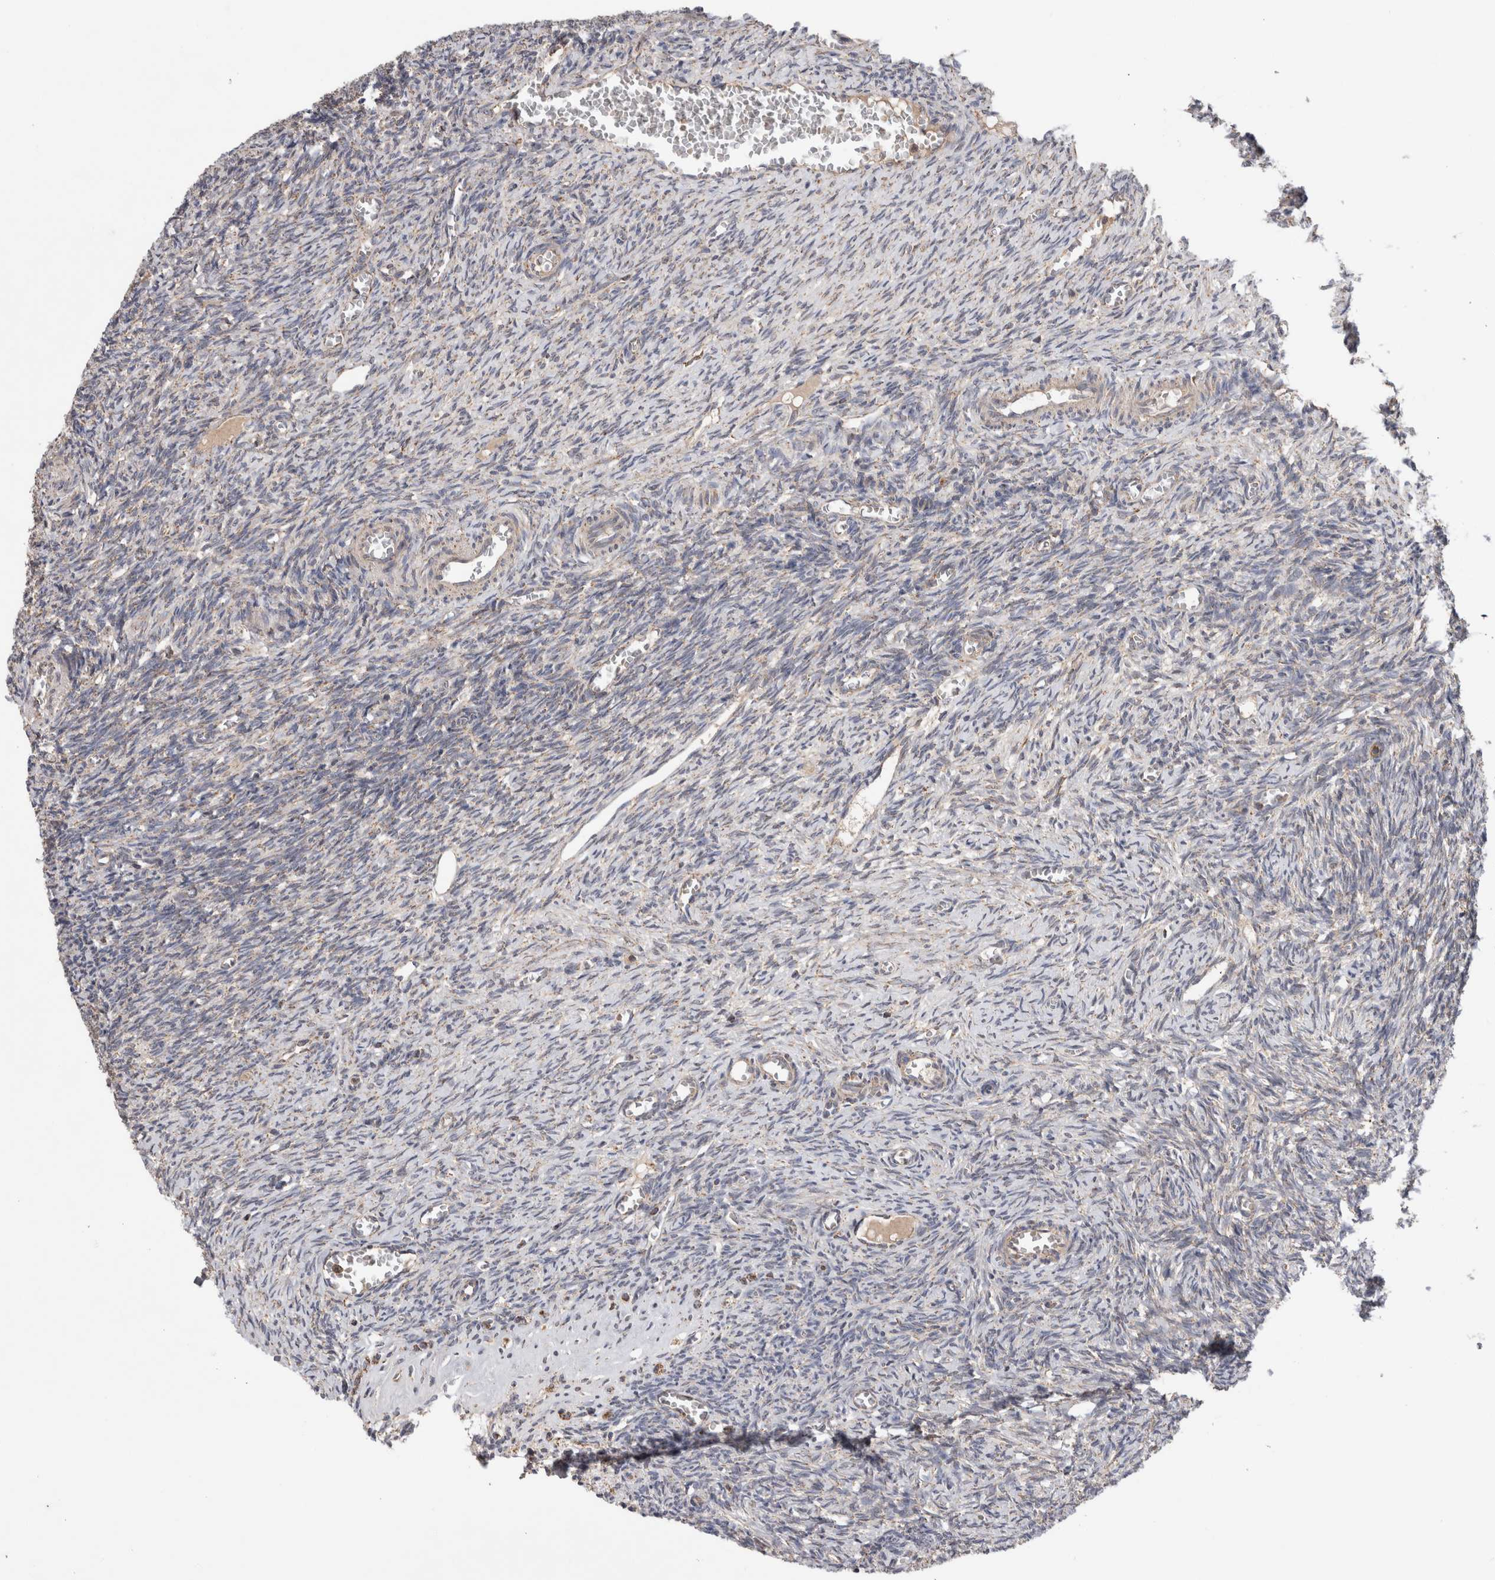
{"staining": {"intensity": "negative", "quantity": "none", "location": "none"}, "tissue": "ovary", "cell_type": "Ovarian stroma cells", "image_type": "normal", "snomed": [{"axis": "morphology", "description": "Normal tissue, NOS"}, {"axis": "topography", "description": "Ovary"}], "caption": "A high-resolution histopathology image shows IHC staining of unremarkable ovary, which shows no significant expression in ovarian stroma cells. Nuclei are stained in blue.", "gene": "KIF21B", "patient": {"sex": "female", "age": 27}}